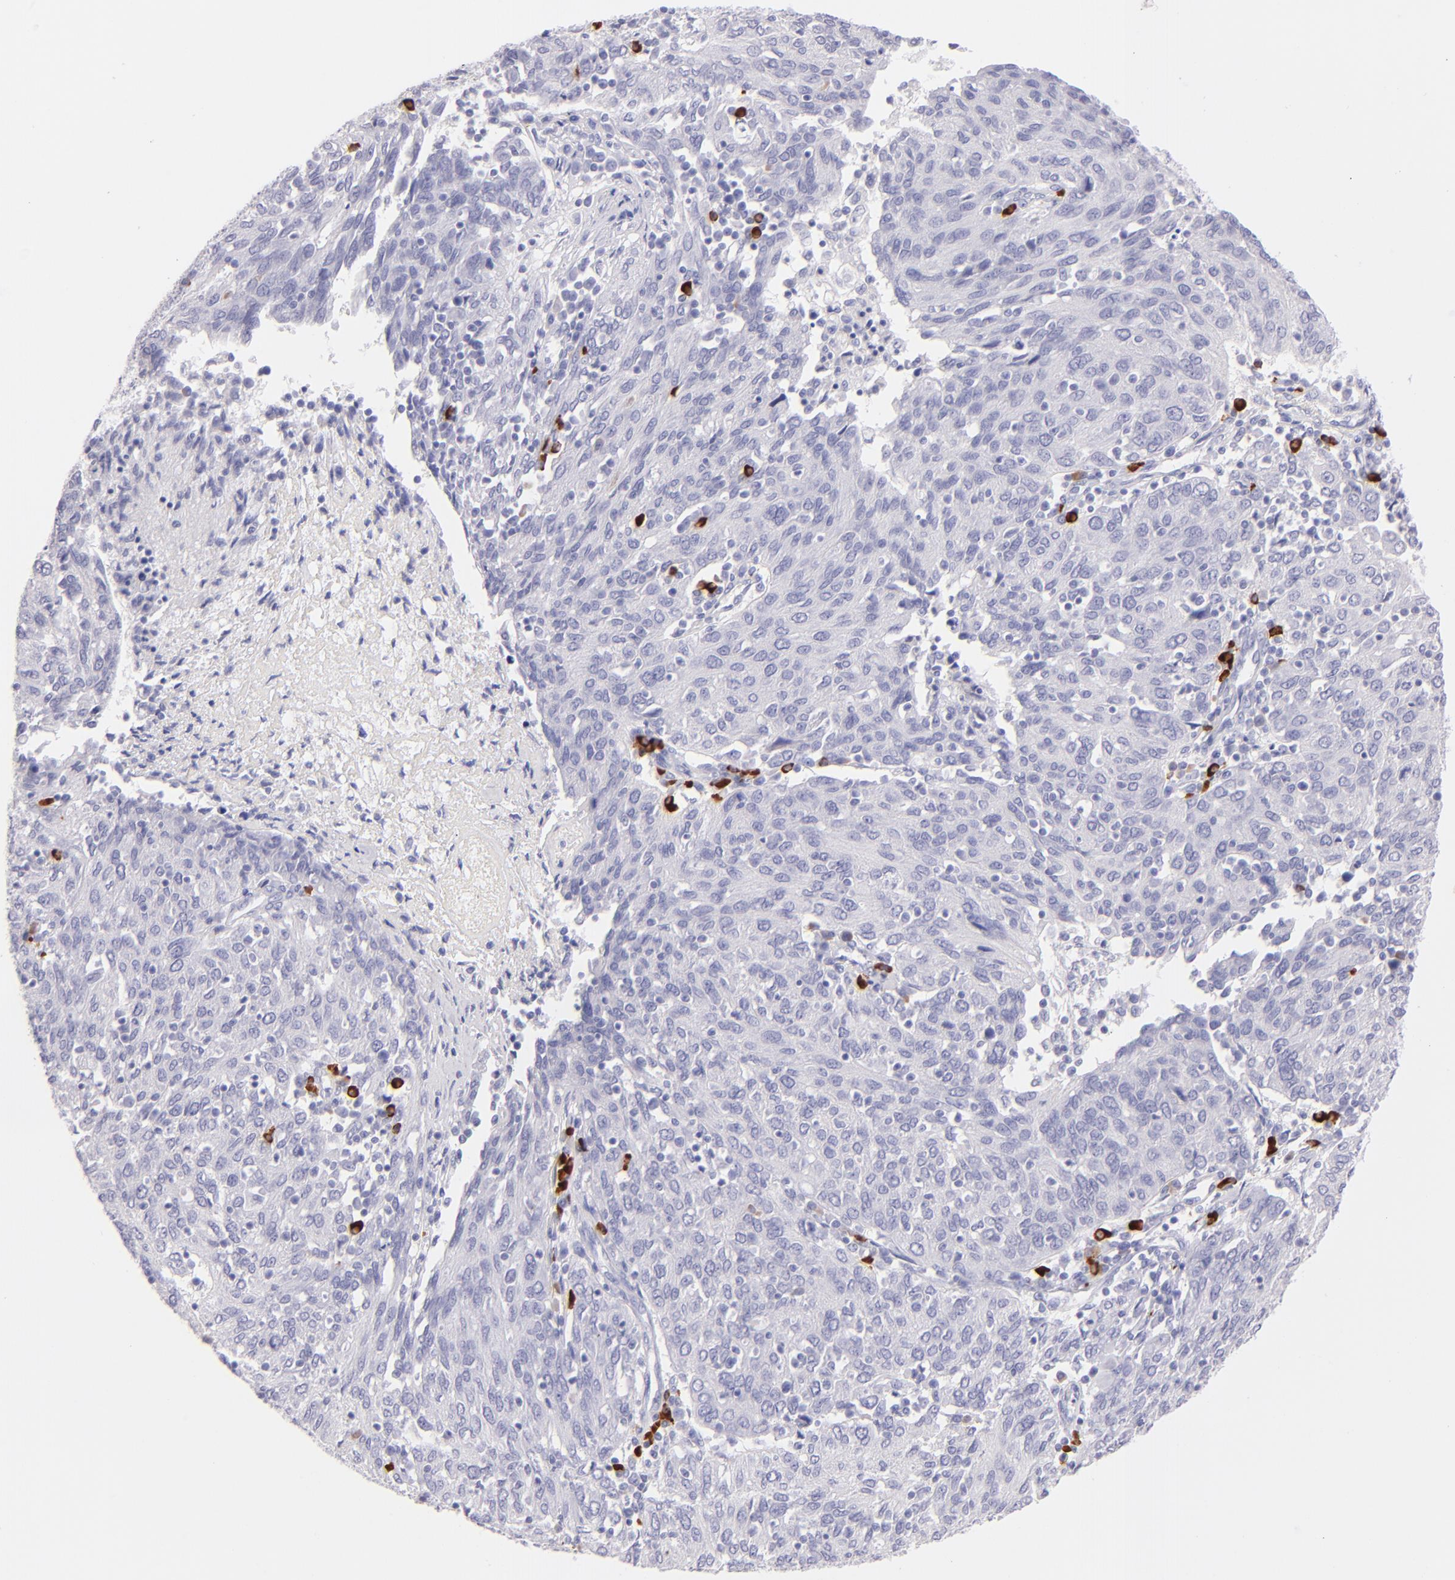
{"staining": {"intensity": "negative", "quantity": "none", "location": "none"}, "tissue": "ovarian cancer", "cell_type": "Tumor cells", "image_type": "cancer", "snomed": [{"axis": "morphology", "description": "Carcinoma, endometroid"}, {"axis": "topography", "description": "Ovary"}], "caption": "IHC micrograph of neoplastic tissue: ovarian endometroid carcinoma stained with DAB demonstrates no significant protein positivity in tumor cells. (Brightfield microscopy of DAB (3,3'-diaminobenzidine) immunohistochemistry (IHC) at high magnification).", "gene": "SDC1", "patient": {"sex": "female", "age": 50}}